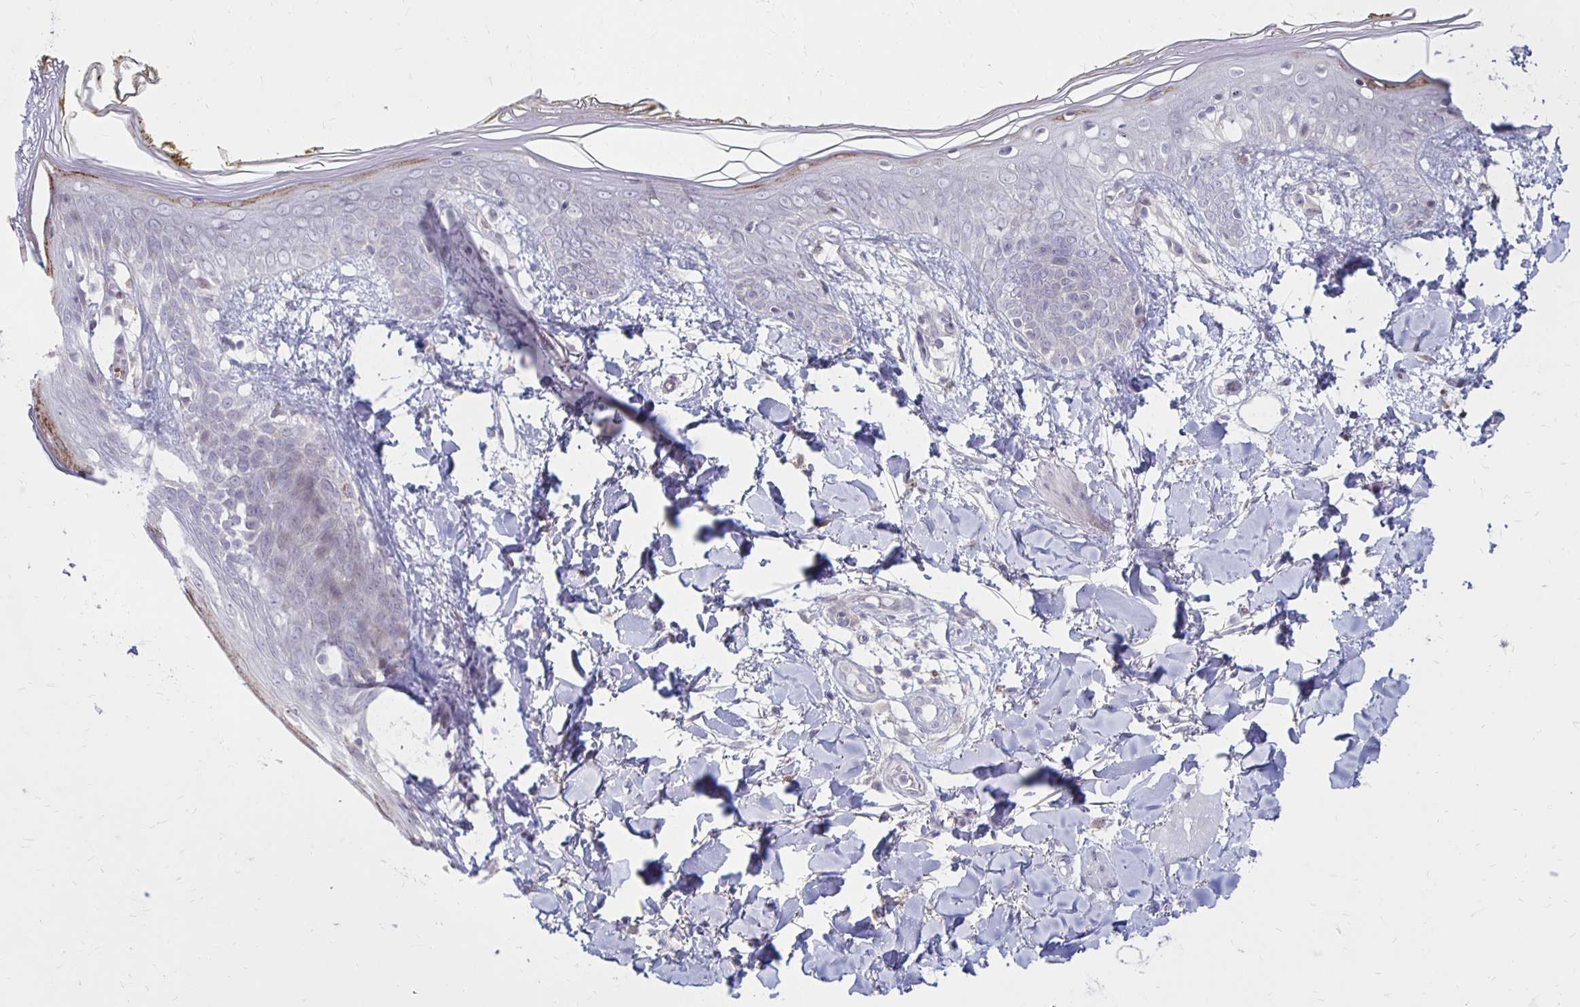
{"staining": {"intensity": "negative", "quantity": "none", "location": "none"}, "tissue": "skin", "cell_type": "Fibroblasts", "image_type": "normal", "snomed": [{"axis": "morphology", "description": "Normal tissue, NOS"}, {"axis": "topography", "description": "Skin"}], "caption": "The immunohistochemistry photomicrograph has no significant positivity in fibroblasts of skin.", "gene": "DAGLA", "patient": {"sex": "female", "age": 34}}